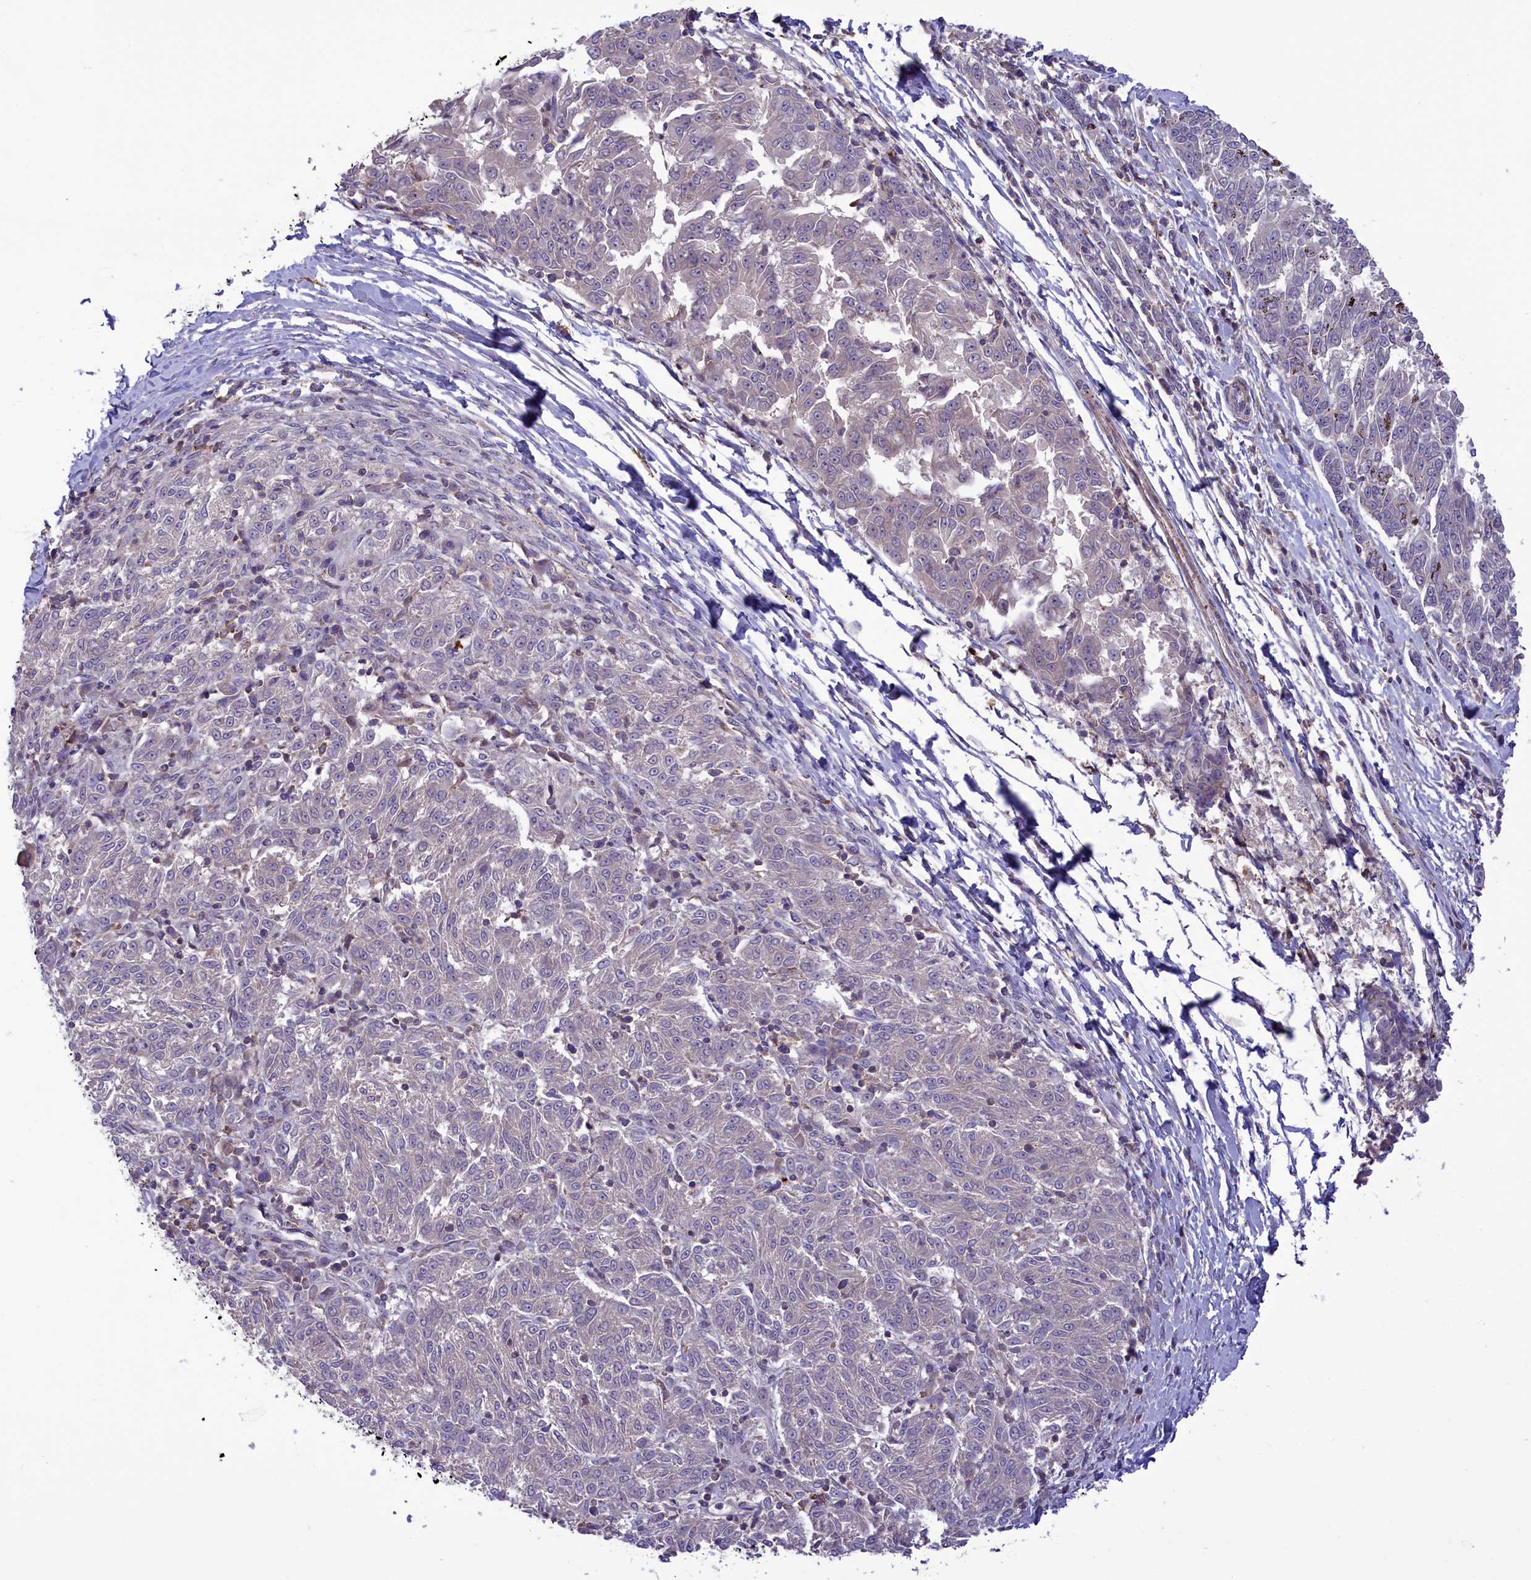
{"staining": {"intensity": "negative", "quantity": "none", "location": "none"}, "tissue": "melanoma", "cell_type": "Tumor cells", "image_type": "cancer", "snomed": [{"axis": "morphology", "description": "Malignant melanoma, NOS"}, {"axis": "topography", "description": "Skin"}], "caption": "The image shows no staining of tumor cells in melanoma.", "gene": "HEATR3", "patient": {"sex": "female", "age": 72}}